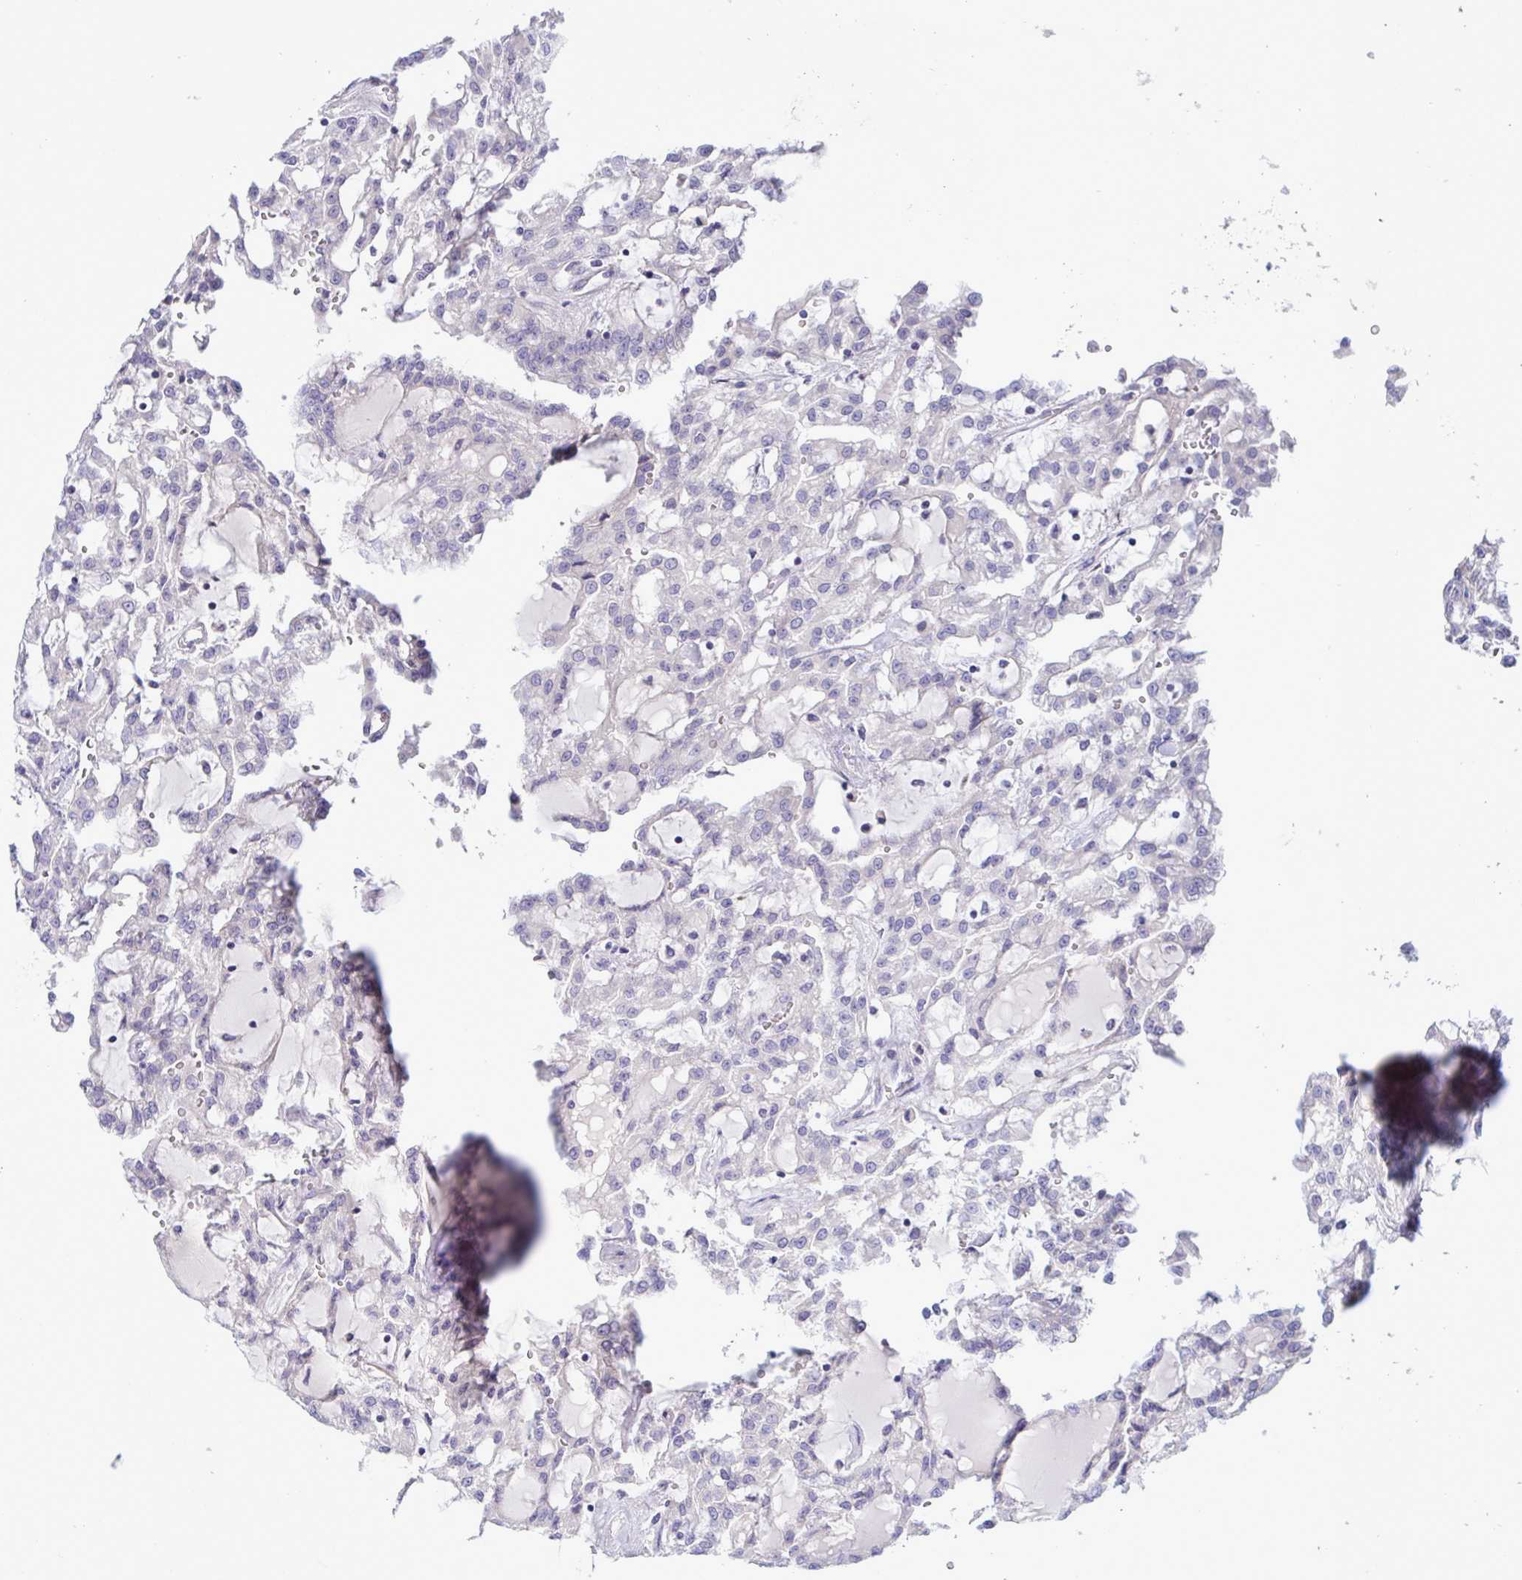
{"staining": {"intensity": "negative", "quantity": "none", "location": "none"}, "tissue": "renal cancer", "cell_type": "Tumor cells", "image_type": "cancer", "snomed": [{"axis": "morphology", "description": "Adenocarcinoma, NOS"}, {"axis": "topography", "description": "Kidney"}], "caption": "This is a histopathology image of immunohistochemistry (IHC) staining of renal cancer, which shows no positivity in tumor cells. (Stains: DAB (3,3'-diaminobenzidine) immunohistochemistry (IHC) with hematoxylin counter stain, Microscopy: brightfield microscopy at high magnification).", "gene": "FAM86B1", "patient": {"sex": "male", "age": 63}}